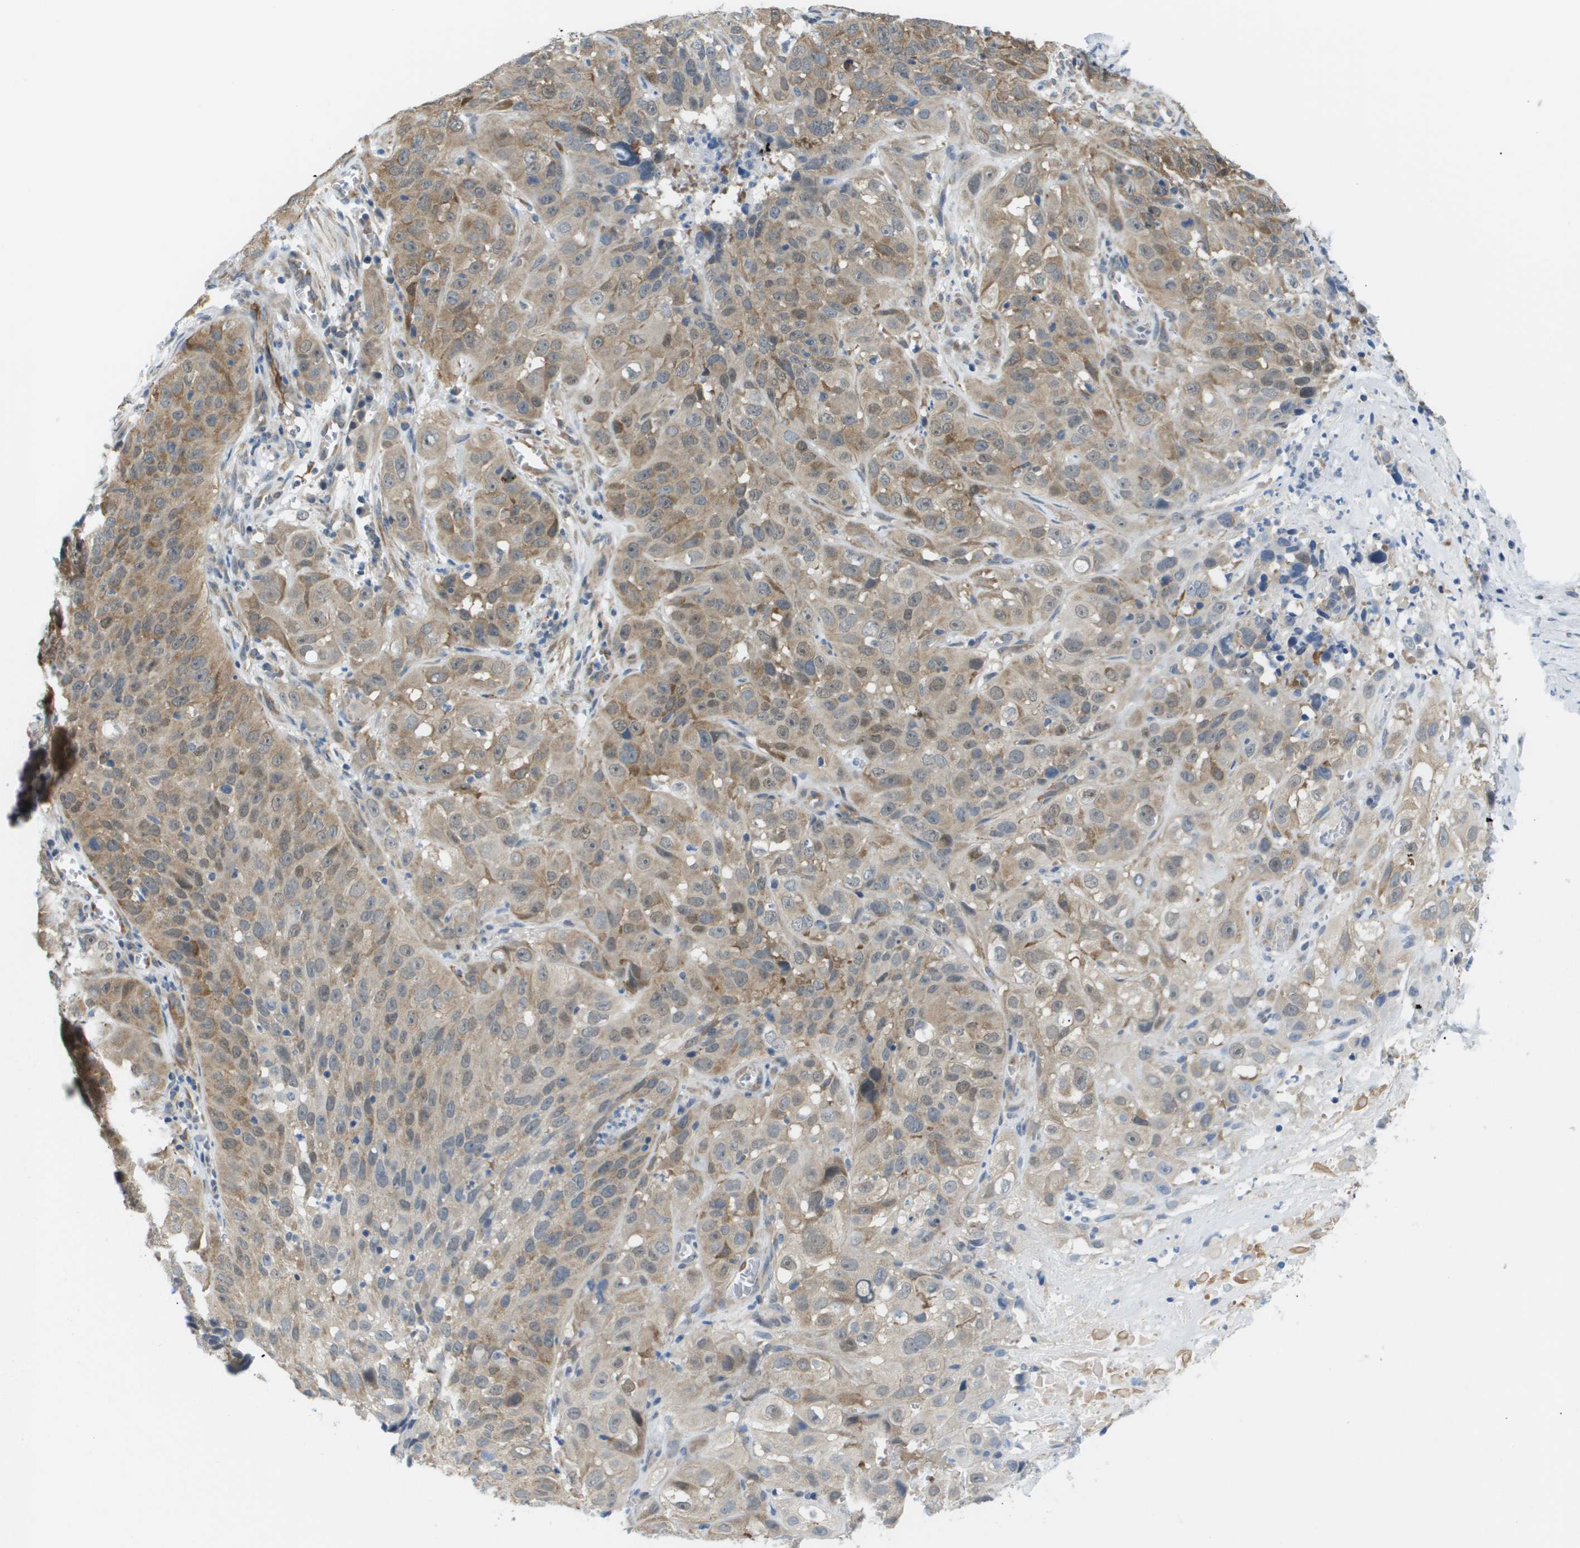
{"staining": {"intensity": "moderate", "quantity": ">75%", "location": "cytoplasmic/membranous"}, "tissue": "cervical cancer", "cell_type": "Tumor cells", "image_type": "cancer", "snomed": [{"axis": "morphology", "description": "Squamous cell carcinoma, NOS"}, {"axis": "topography", "description": "Cervix"}], "caption": "IHC micrograph of squamous cell carcinoma (cervical) stained for a protein (brown), which demonstrates medium levels of moderate cytoplasmic/membranous expression in about >75% of tumor cells.", "gene": "OTUD5", "patient": {"sex": "female", "age": 32}}